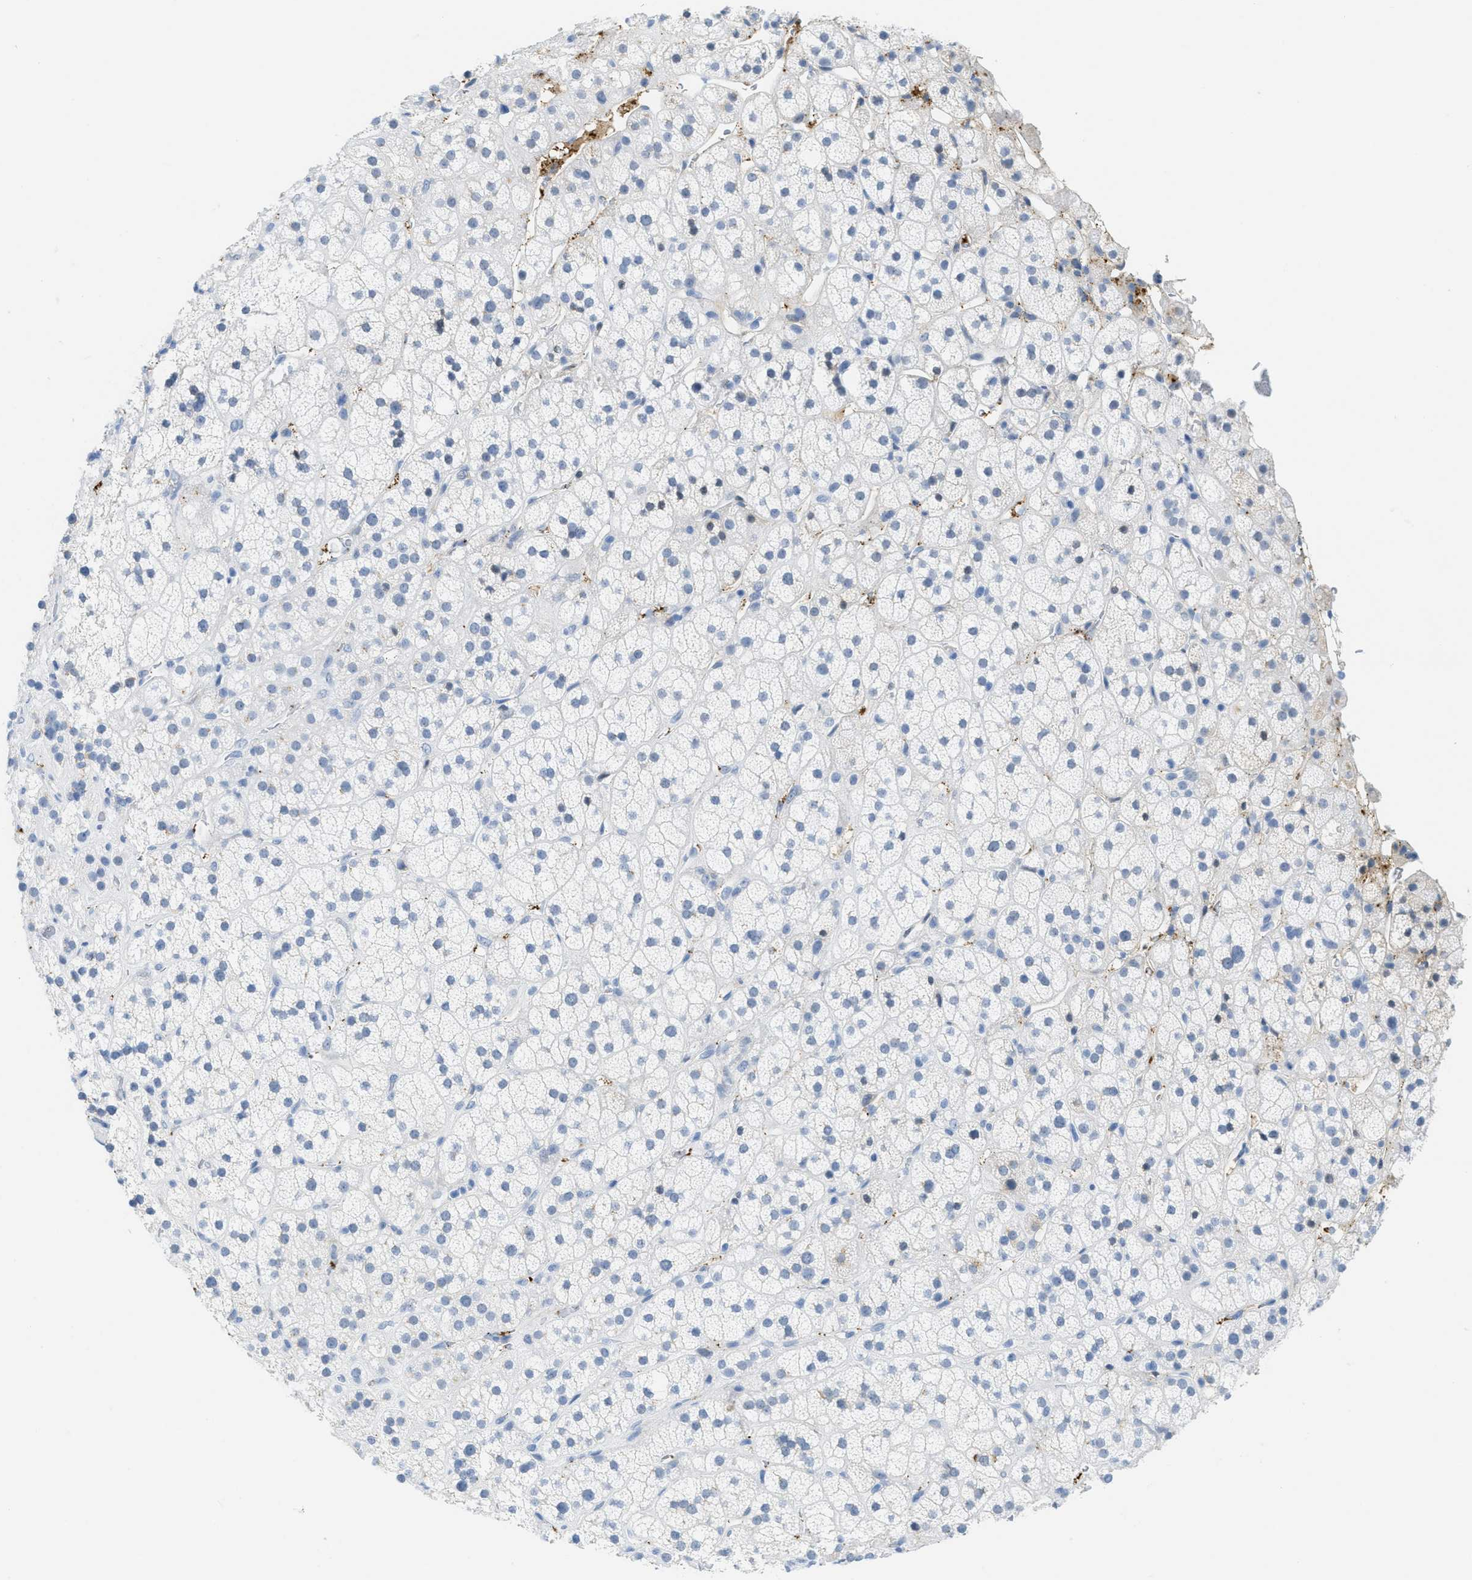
{"staining": {"intensity": "negative", "quantity": "none", "location": "none"}, "tissue": "adrenal gland", "cell_type": "Glandular cells", "image_type": "normal", "snomed": [{"axis": "morphology", "description": "Normal tissue, NOS"}, {"axis": "topography", "description": "Adrenal gland"}], "caption": "Immunohistochemical staining of unremarkable human adrenal gland reveals no significant positivity in glandular cells.", "gene": "WDR4", "patient": {"sex": "male", "age": 56}}